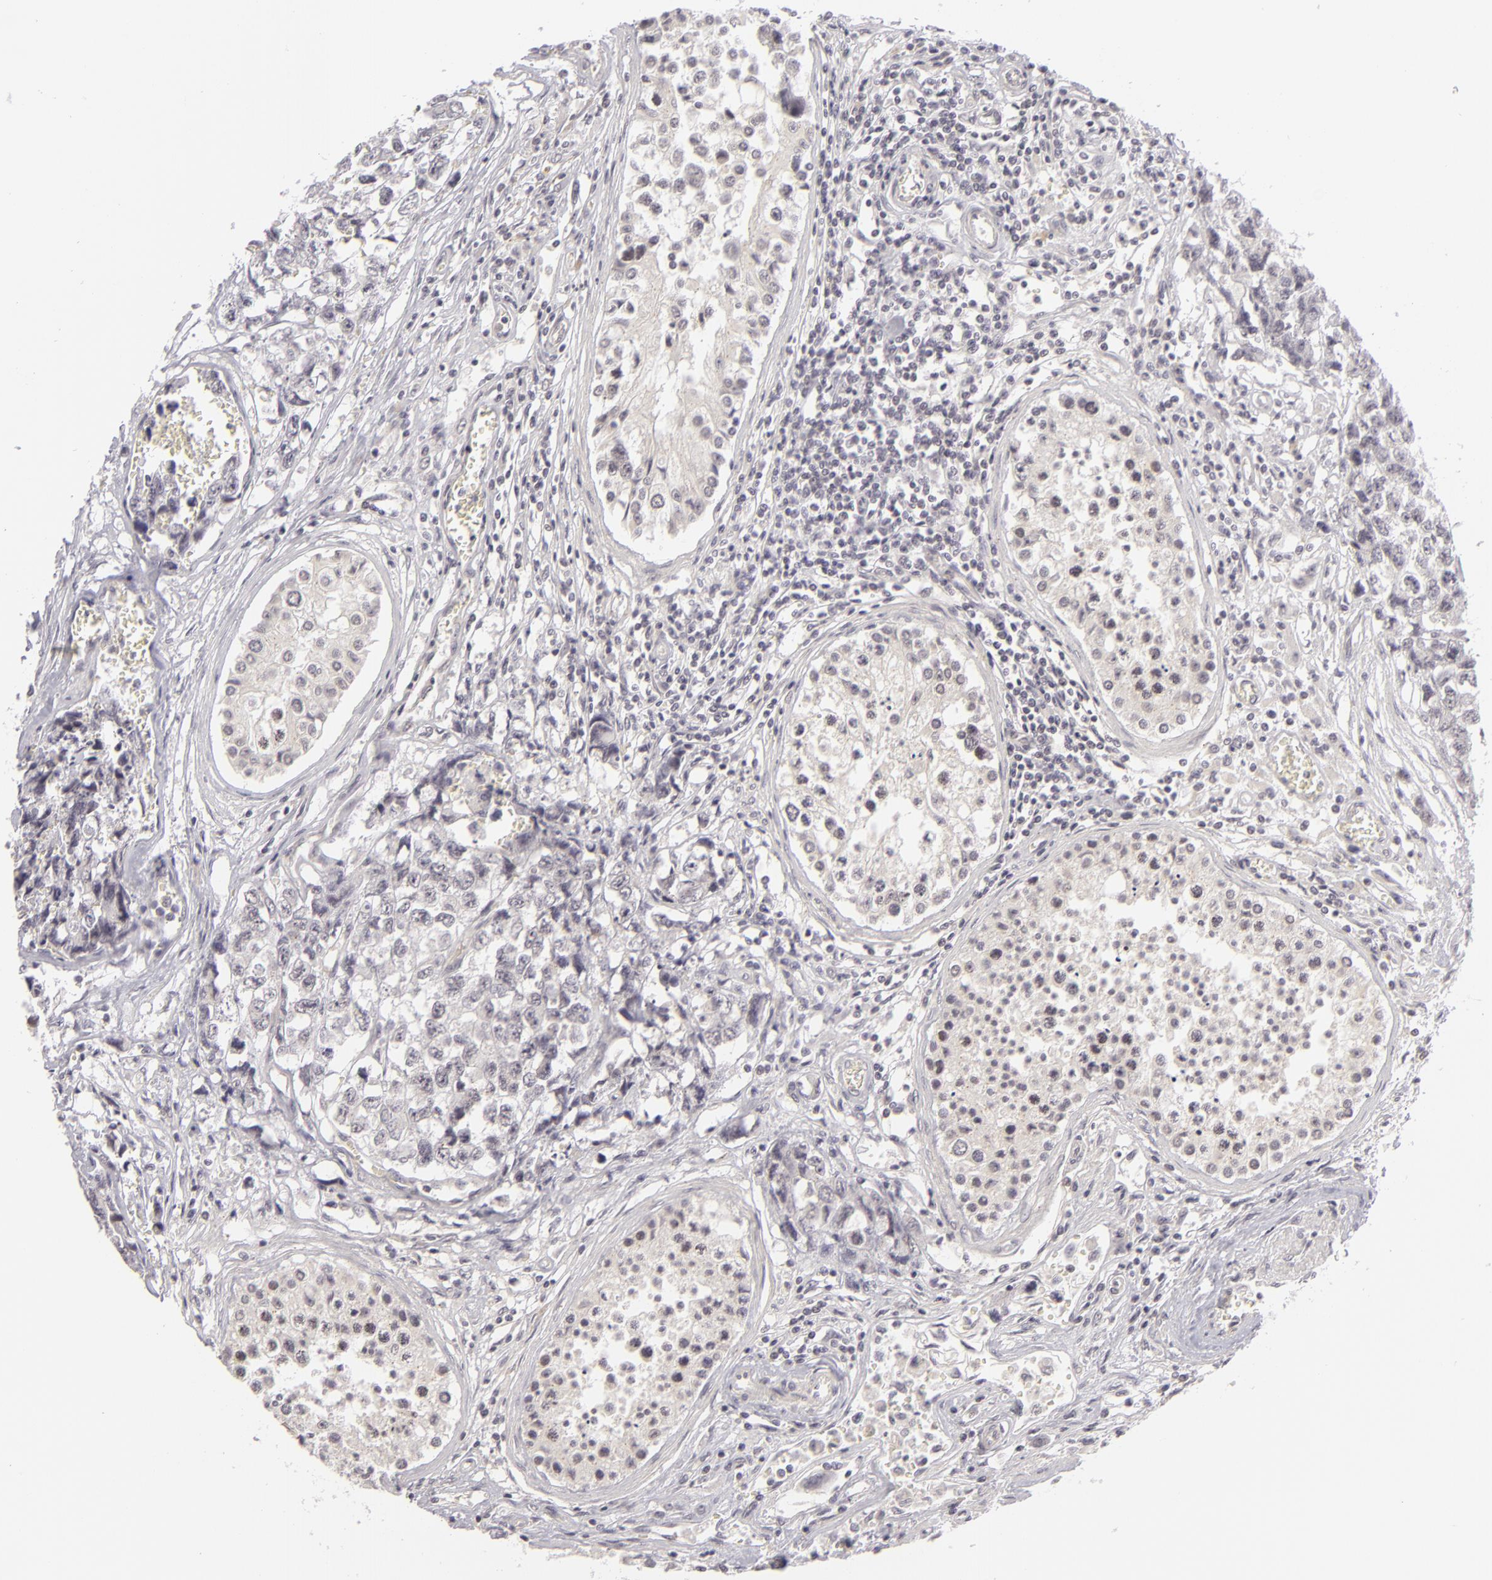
{"staining": {"intensity": "negative", "quantity": "none", "location": "none"}, "tissue": "testis cancer", "cell_type": "Tumor cells", "image_type": "cancer", "snomed": [{"axis": "morphology", "description": "Carcinoma, Embryonal, NOS"}, {"axis": "topography", "description": "Testis"}], "caption": "Testis cancer (embryonal carcinoma) was stained to show a protein in brown. There is no significant positivity in tumor cells.", "gene": "DLG3", "patient": {"sex": "male", "age": 31}}